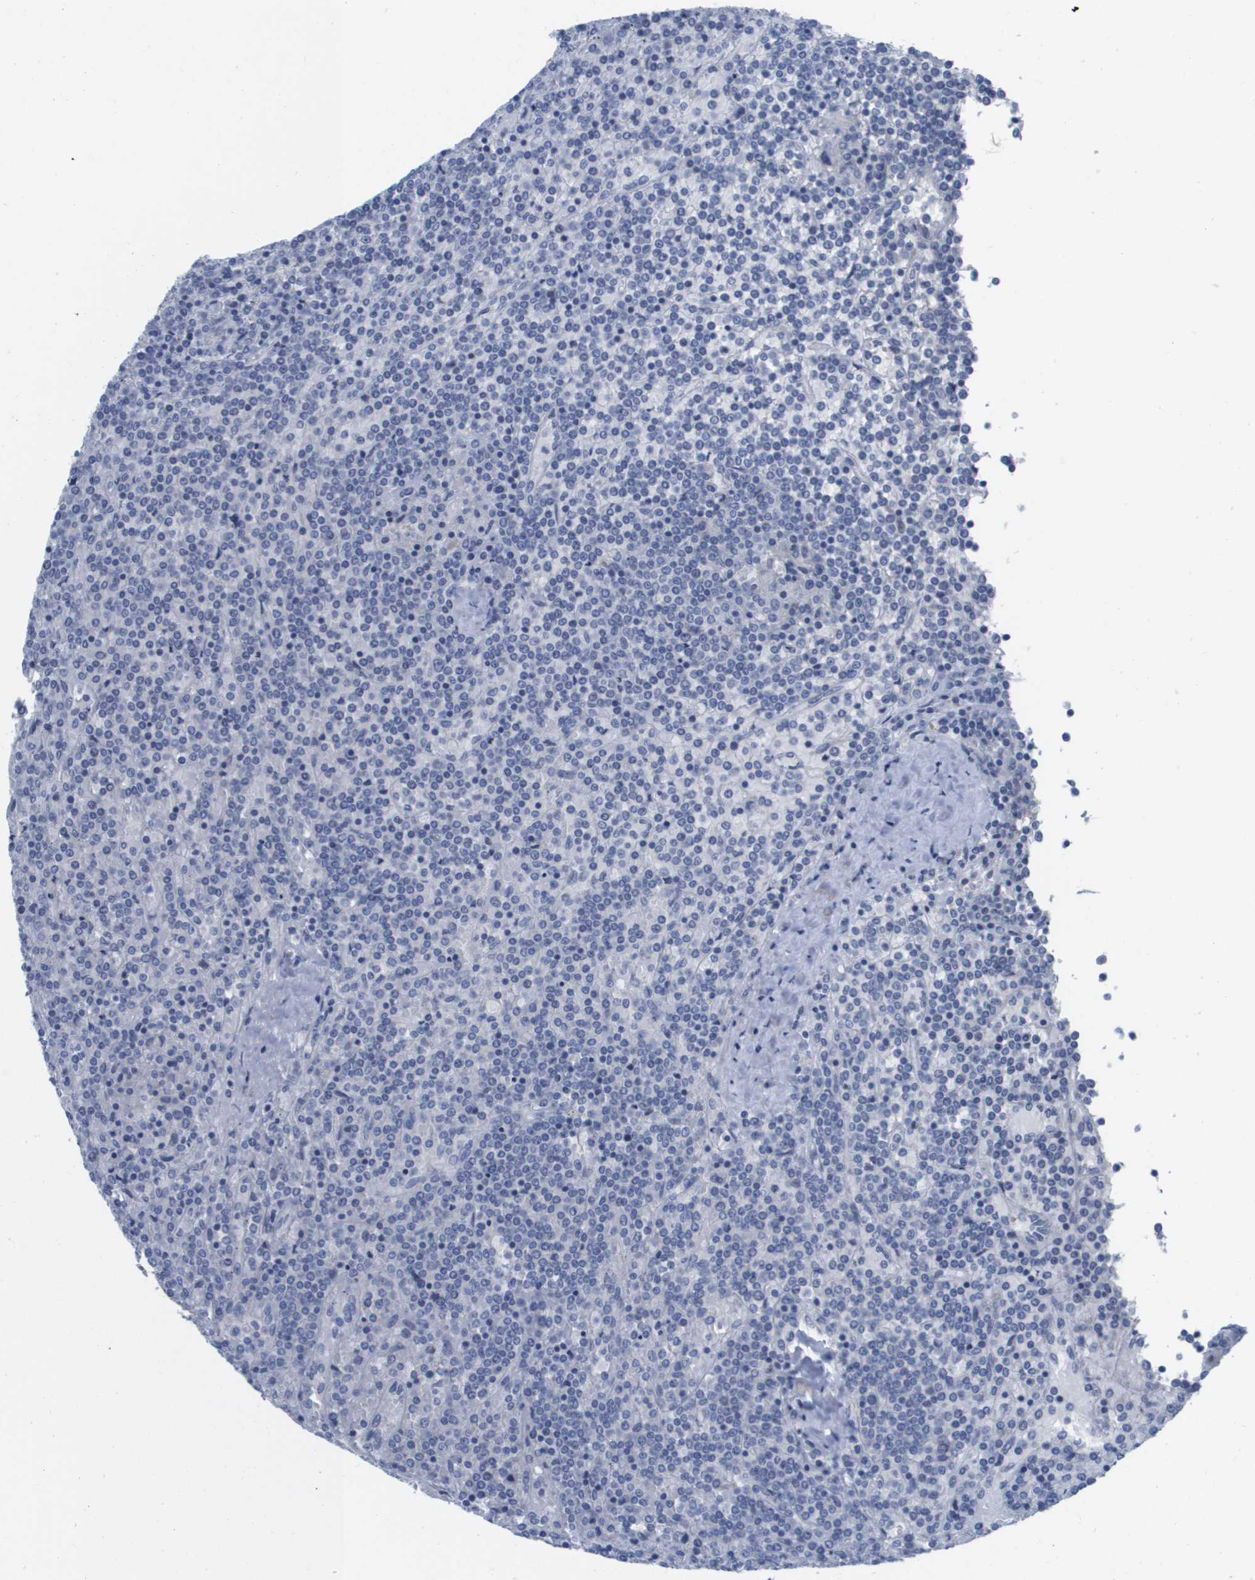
{"staining": {"intensity": "negative", "quantity": "none", "location": "none"}, "tissue": "lymphoma", "cell_type": "Tumor cells", "image_type": "cancer", "snomed": [{"axis": "morphology", "description": "Malignant lymphoma, non-Hodgkin's type, Low grade"}, {"axis": "topography", "description": "Spleen"}], "caption": "Human lymphoma stained for a protein using immunohistochemistry shows no staining in tumor cells.", "gene": "PDE4A", "patient": {"sex": "female", "age": 19}}